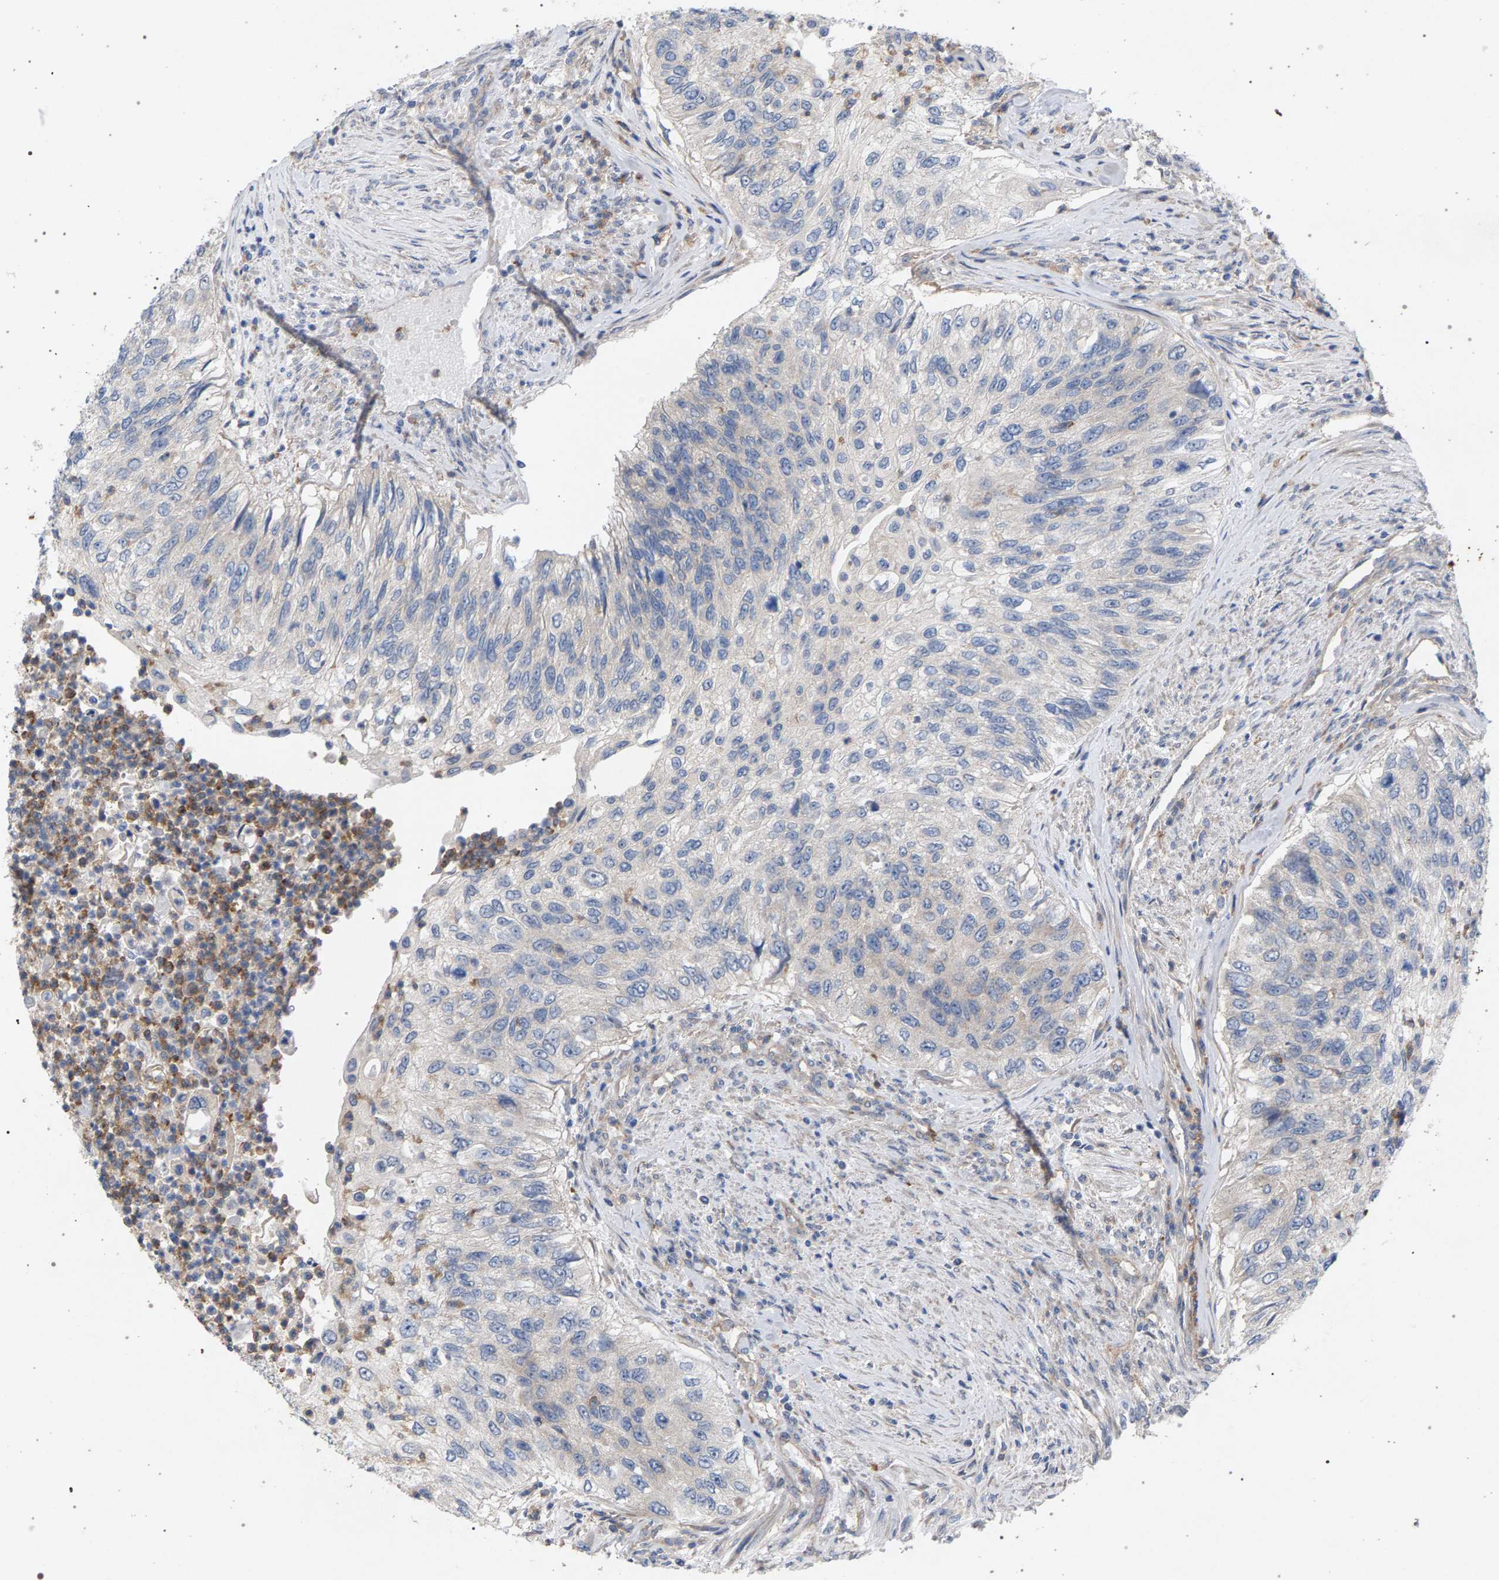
{"staining": {"intensity": "negative", "quantity": "none", "location": "none"}, "tissue": "urothelial cancer", "cell_type": "Tumor cells", "image_type": "cancer", "snomed": [{"axis": "morphology", "description": "Urothelial carcinoma, High grade"}, {"axis": "topography", "description": "Urinary bladder"}], "caption": "This is an IHC image of human urothelial cancer. There is no positivity in tumor cells.", "gene": "MAMDC2", "patient": {"sex": "female", "age": 60}}